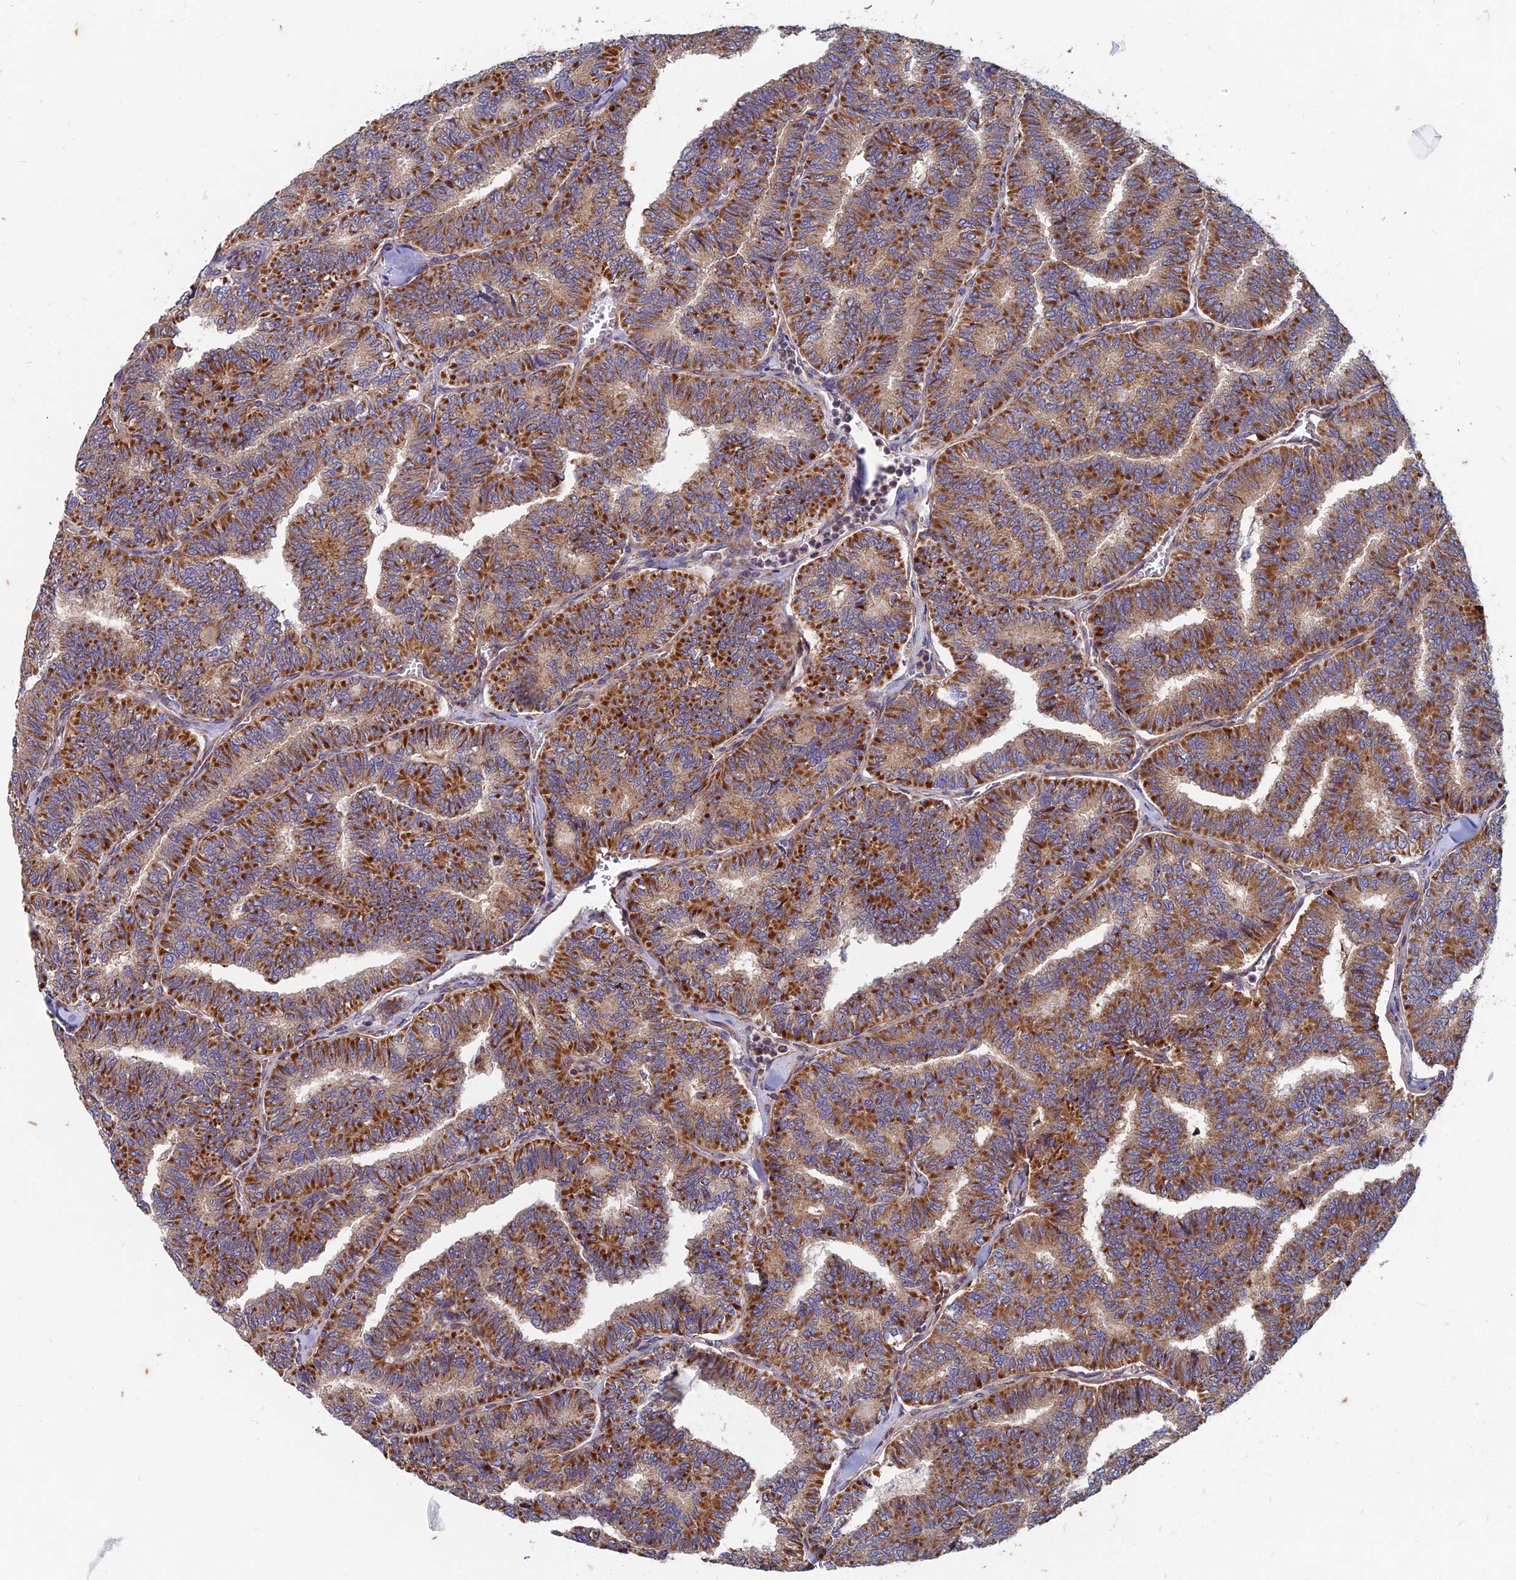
{"staining": {"intensity": "moderate", "quantity": ">75%", "location": "cytoplasmic/membranous"}, "tissue": "thyroid cancer", "cell_type": "Tumor cells", "image_type": "cancer", "snomed": [{"axis": "morphology", "description": "Papillary adenocarcinoma, NOS"}, {"axis": "topography", "description": "Thyroid gland"}], "caption": "An image of thyroid papillary adenocarcinoma stained for a protein demonstrates moderate cytoplasmic/membranous brown staining in tumor cells.", "gene": "AP4S1", "patient": {"sex": "female", "age": 35}}